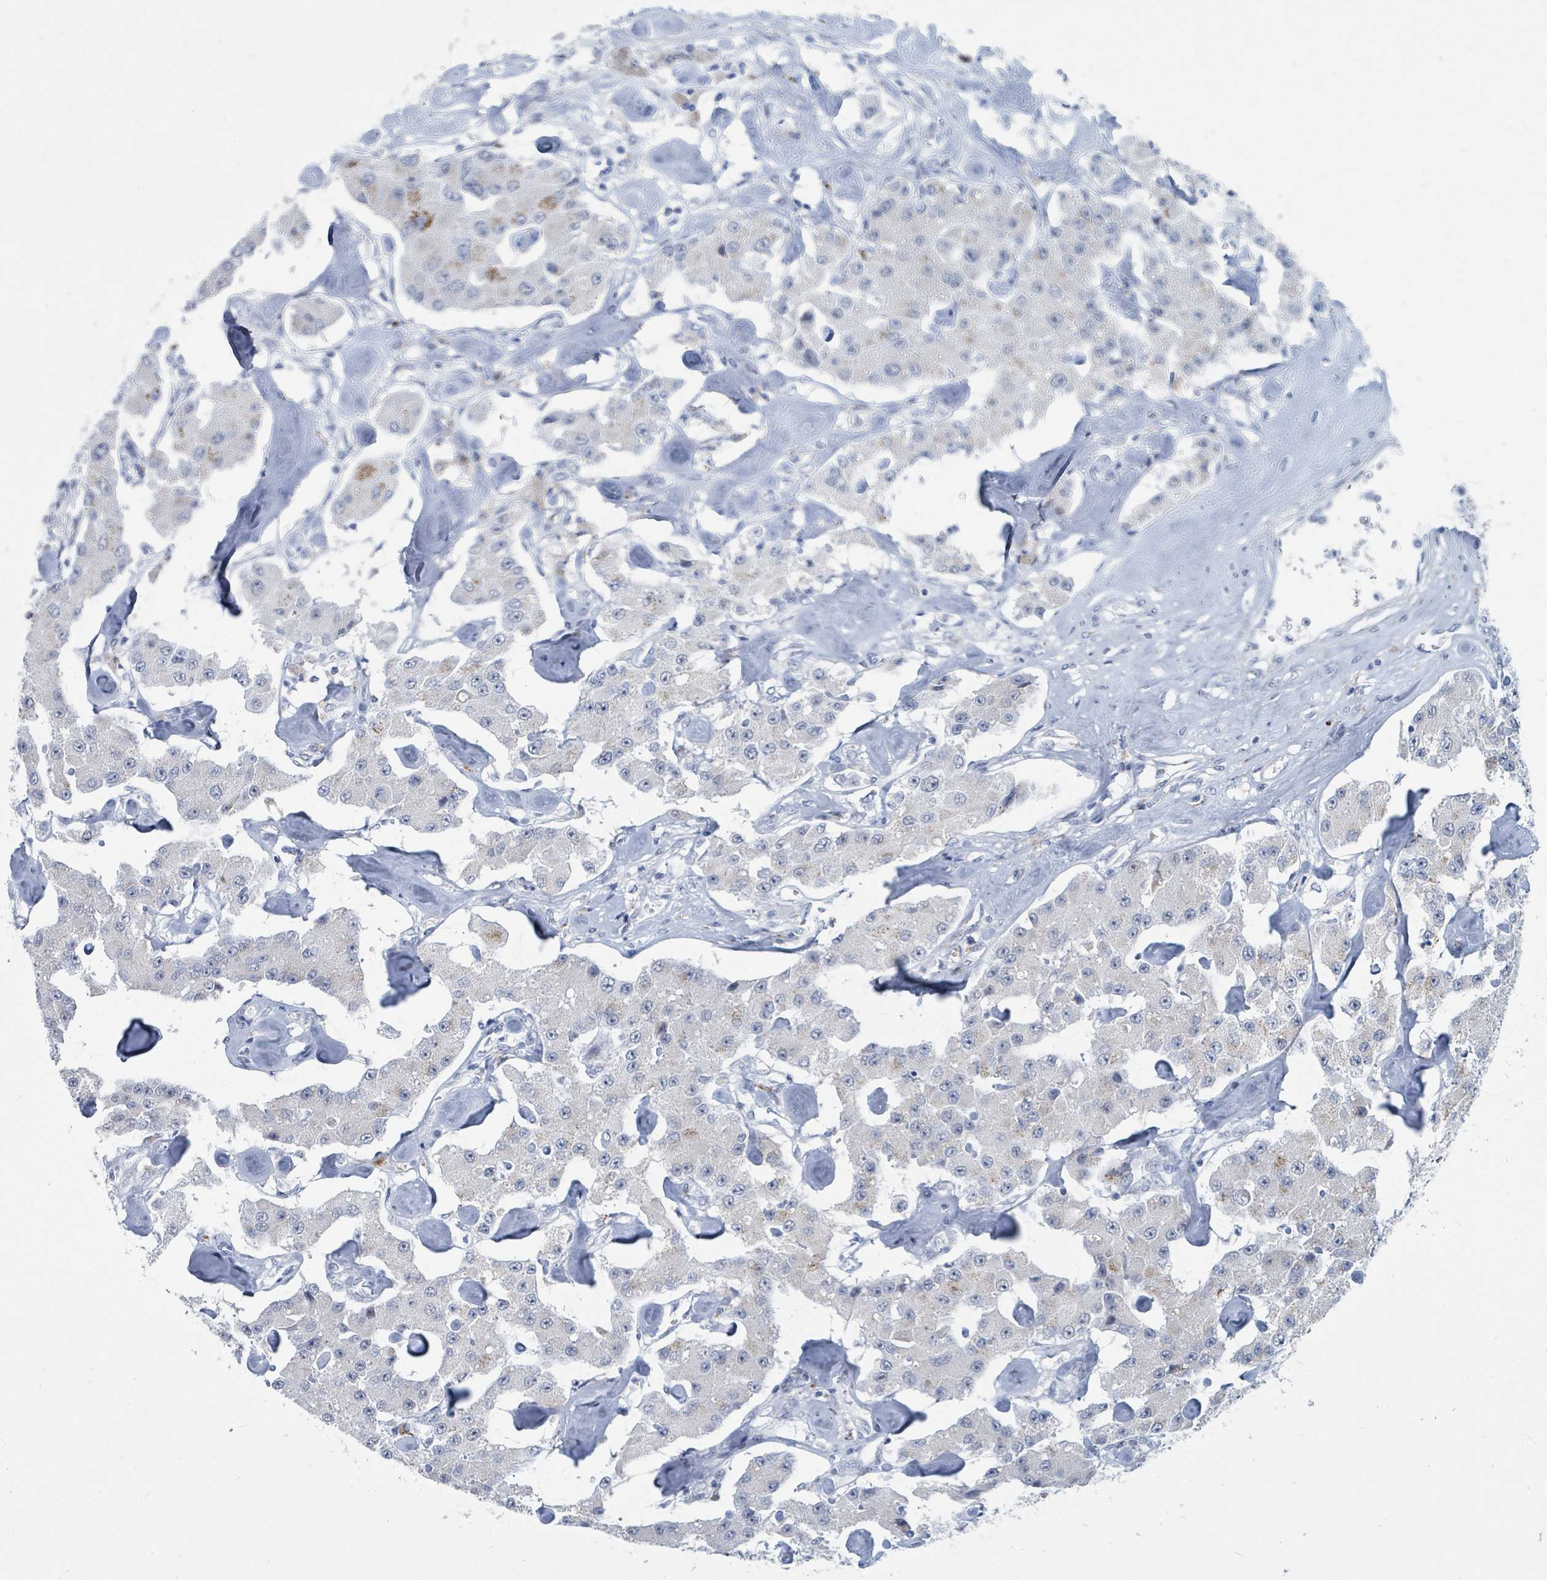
{"staining": {"intensity": "negative", "quantity": "none", "location": "none"}, "tissue": "carcinoid", "cell_type": "Tumor cells", "image_type": "cancer", "snomed": [{"axis": "morphology", "description": "Carcinoid, malignant, NOS"}, {"axis": "topography", "description": "Pancreas"}], "caption": "DAB immunohistochemical staining of carcinoid demonstrates no significant positivity in tumor cells.", "gene": "DCAF5", "patient": {"sex": "male", "age": 41}}